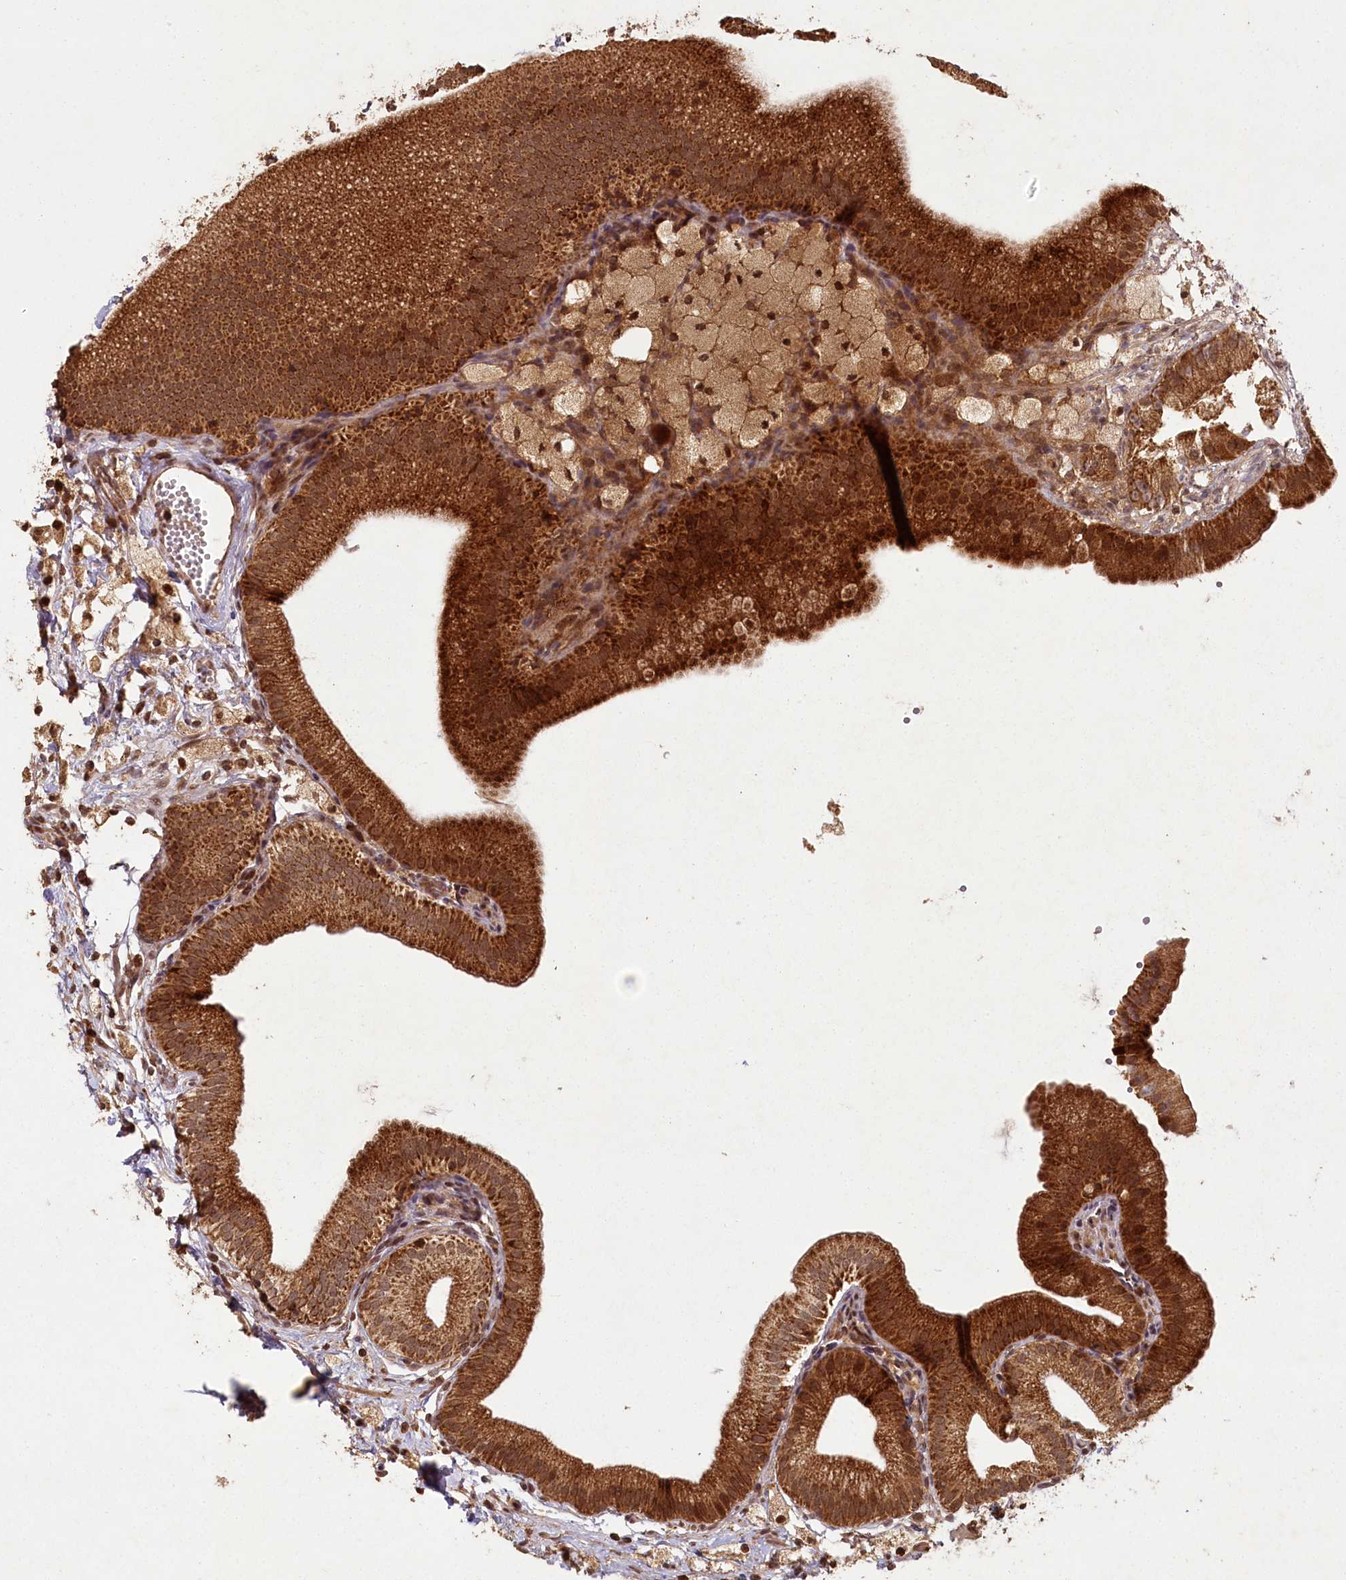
{"staining": {"intensity": "strong", "quantity": ">75%", "location": "cytoplasmic/membranous,nuclear"}, "tissue": "gallbladder", "cell_type": "Glandular cells", "image_type": "normal", "snomed": [{"axis": "morphology", "description": "Normal tissue, NOS"}, {"axis": "topography", "description": "Gallbladder"}], "caption": "A high-resolution photomicrograph shows immunohistochemistry (IHC) staining of unremarkable gallbladder, which shows strong cytoplasmic/membranous,nuclear expression in approximately >75% of glandular cells. The staining was performed using DAB (3,3'-diaminobenzidine), with brown indicating positive protein expression. Nuclei are stained blue with hematoxylin.", "gene": "MICU1", "patient": {"sex": "male", "age": 55}}